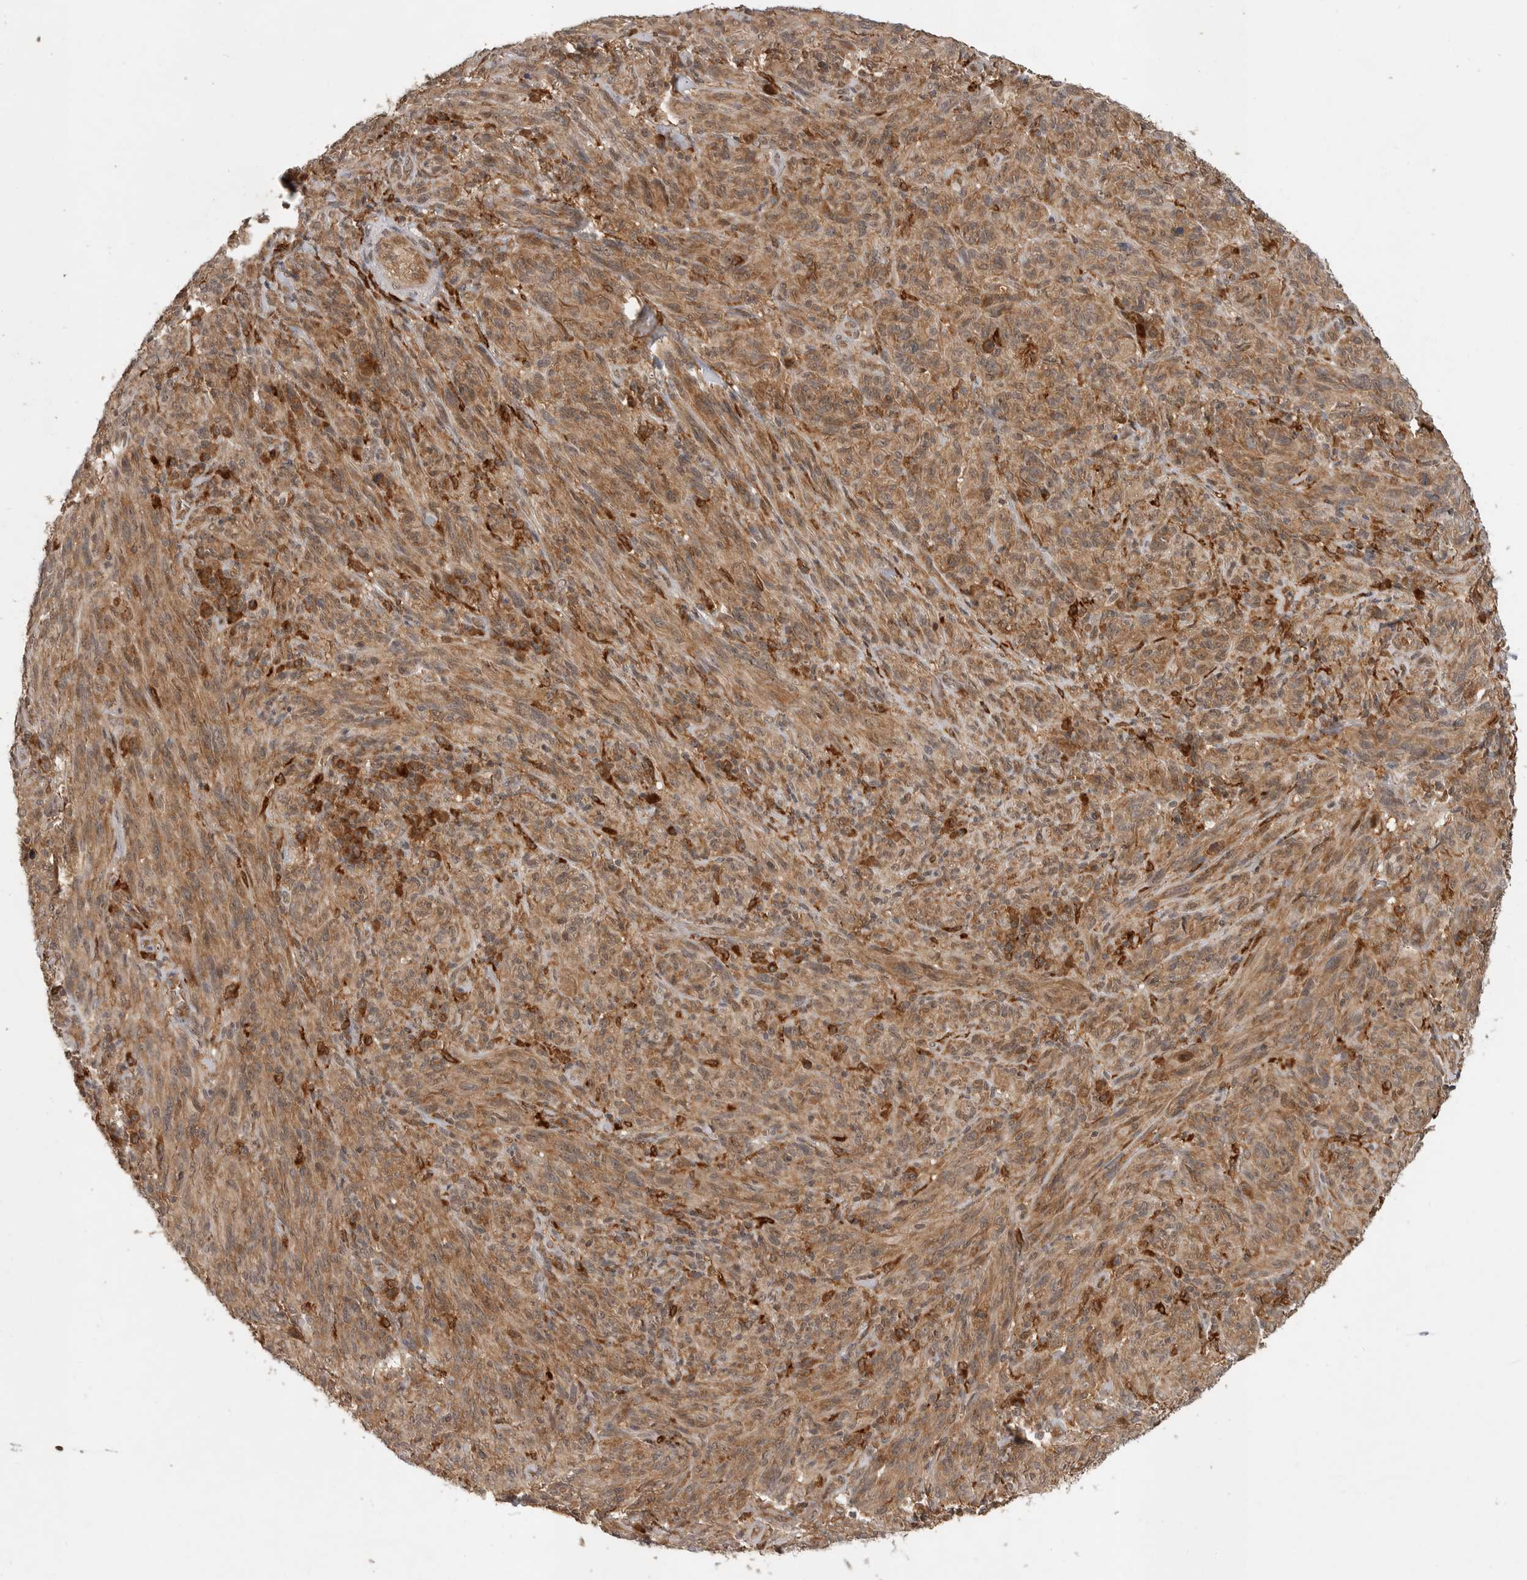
{"staining": {"intensity": "moderate", "quantity": ">75%", "location": "cytoplasmic/membranous"}, "tissue": "melanoma", "cell_type": "Tumor cells", "image_type": "cancer", "snomed": [{"axis": "morphology", "description": "Malignant melanoma, NOS"}, {"axis": "topography", "description": "Skin of head"}], "caption": "Moderate cytoplasmic/membranous staining is identified in approximately >75% of tumor cells in malignant melanoma.", "gene": "OSBPL9", "patient": {"sex": "male", "age": 96}}